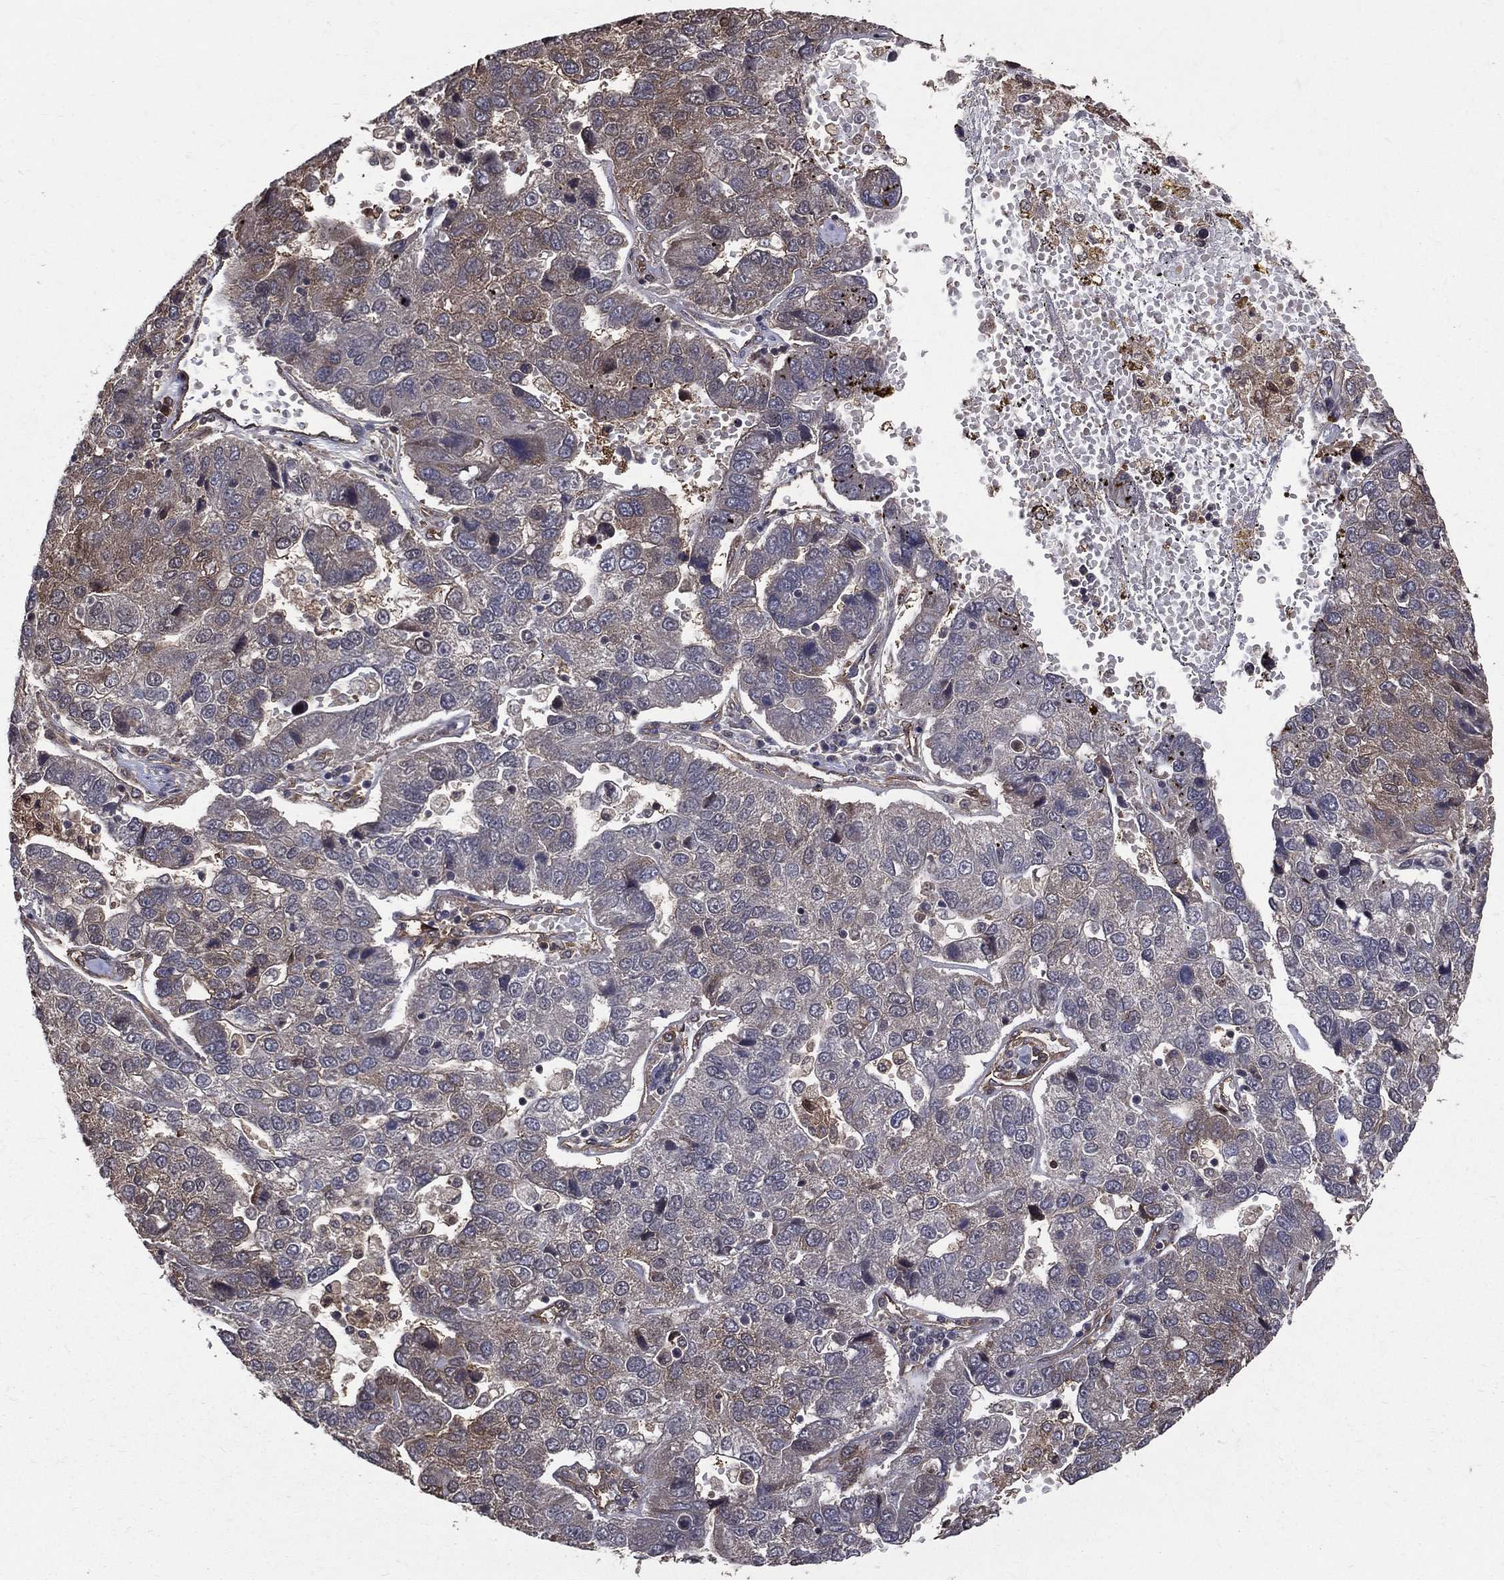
{"staining": {"intensity": "weak", "quantity": "<25%", "location": "cytoplasmic/membranous"}, "tissue": "pancreatic cancer", "cell_type": "Tumor cells", "image_type": "cancer", "snomed": [{"axis": "morphology", "description": "Adenocarcinoma, NOS"}, {"axis": "topography", "description": "Pancreas"}], "caption": "An image of human pancreatic adenocarcinoma is negative for staining in tumor cells.", "gene": "DPYSL2", "patient": {"sex": "female", "age": 61}}